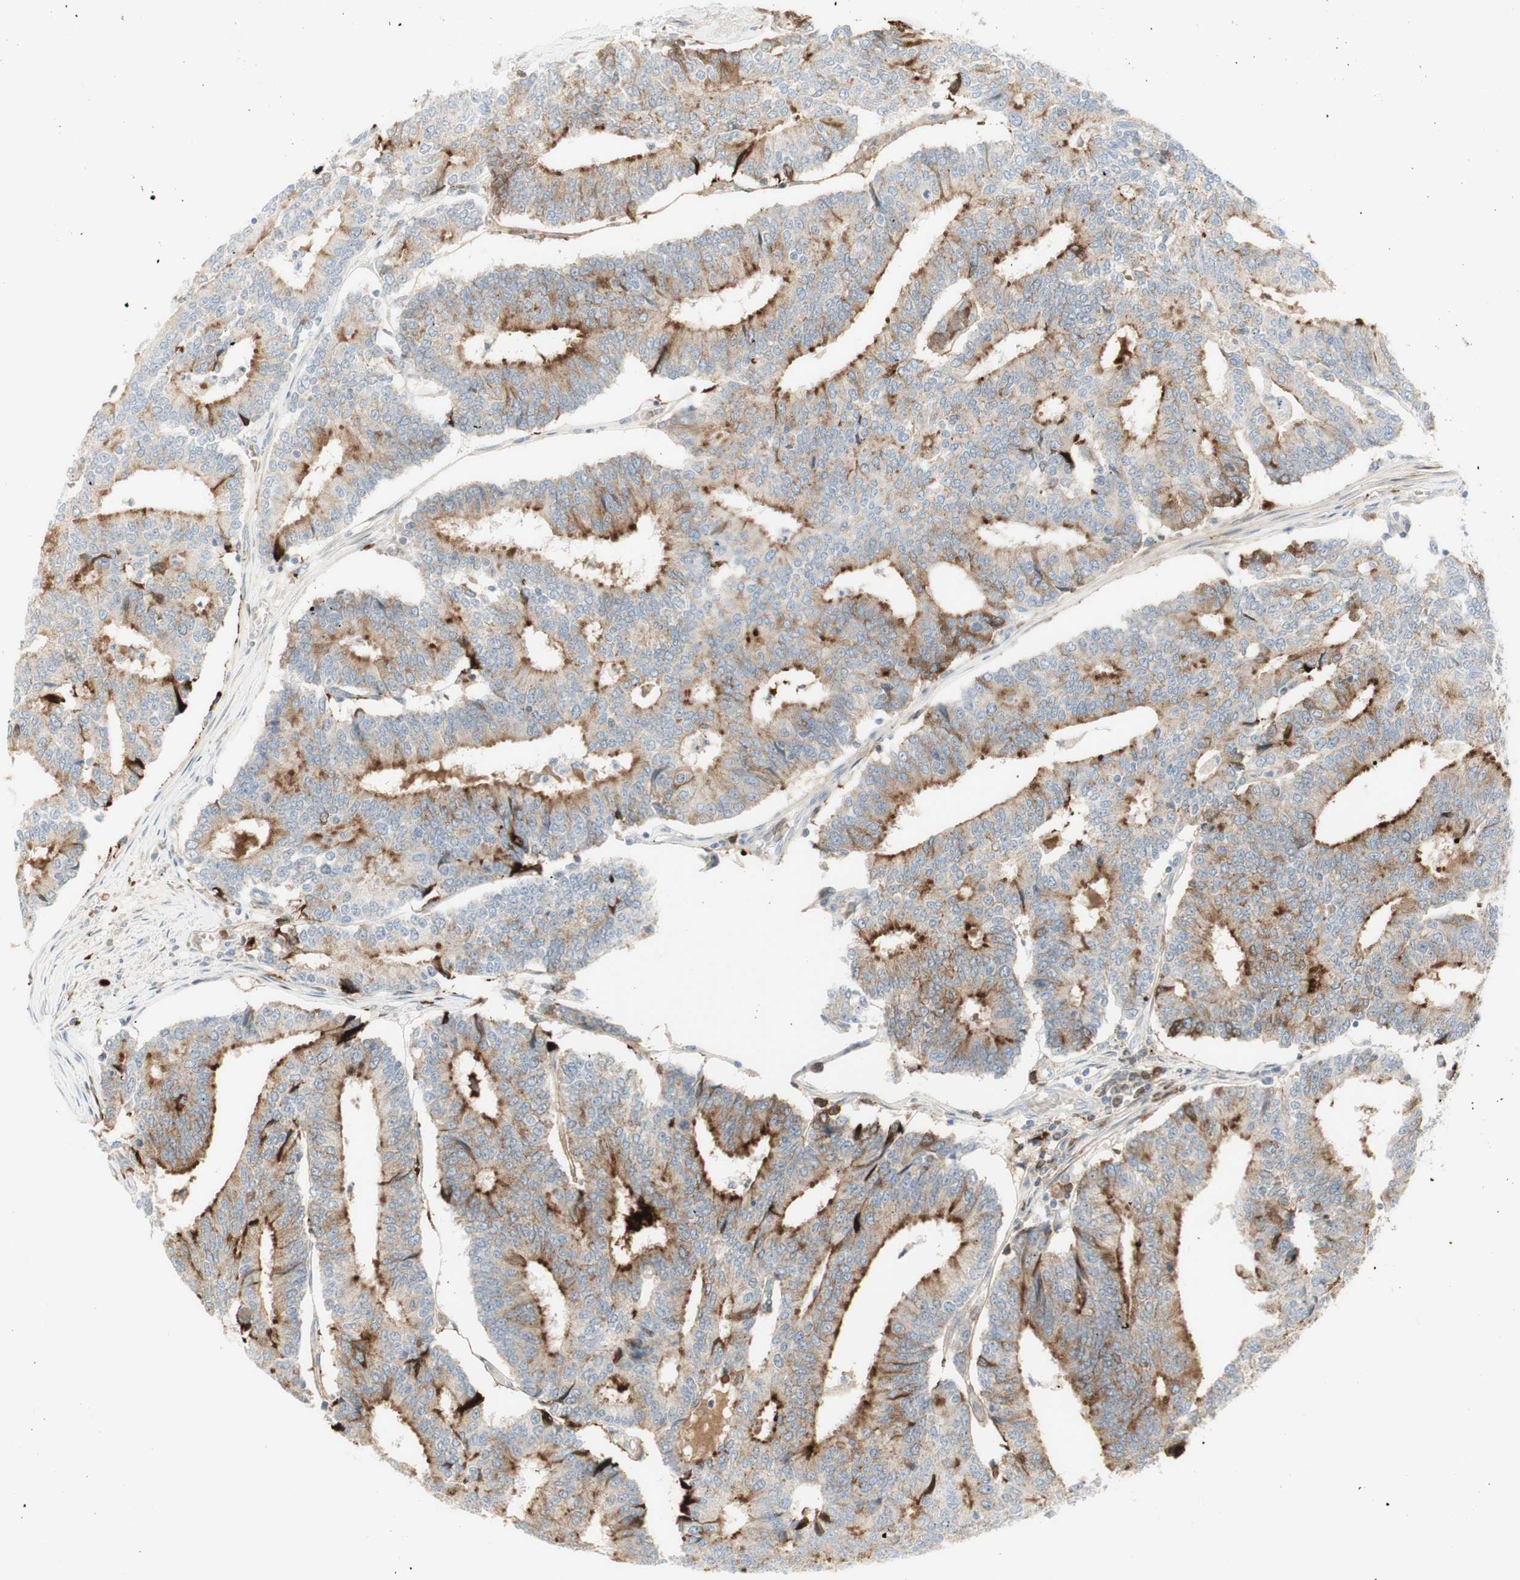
{"staining": {"intensity": "moderate", "quantity": "25%-75%", "location": "cytoplasmic/membranous"}, "tissue": "prostate cancer", "cell_type": "Tumor cells", "image_type": "cancer", "snomed": [{"axis": "morphology", "description": "Normal tissue, NOS"}, {"axis": "morphology", "description": "Adenocarcinoma, High grade"}, {"axis": "topography", "description": "Prostate"}, {"axis": "topography", "description": "Seminal veicle"}], "caption": "Human prostate high-grade adenocarcinoma stained with a protein marker demonstrates moderate staining in tumor cells.", "gene": "MDK", "patient": {"sex": "male", "age": 55}}